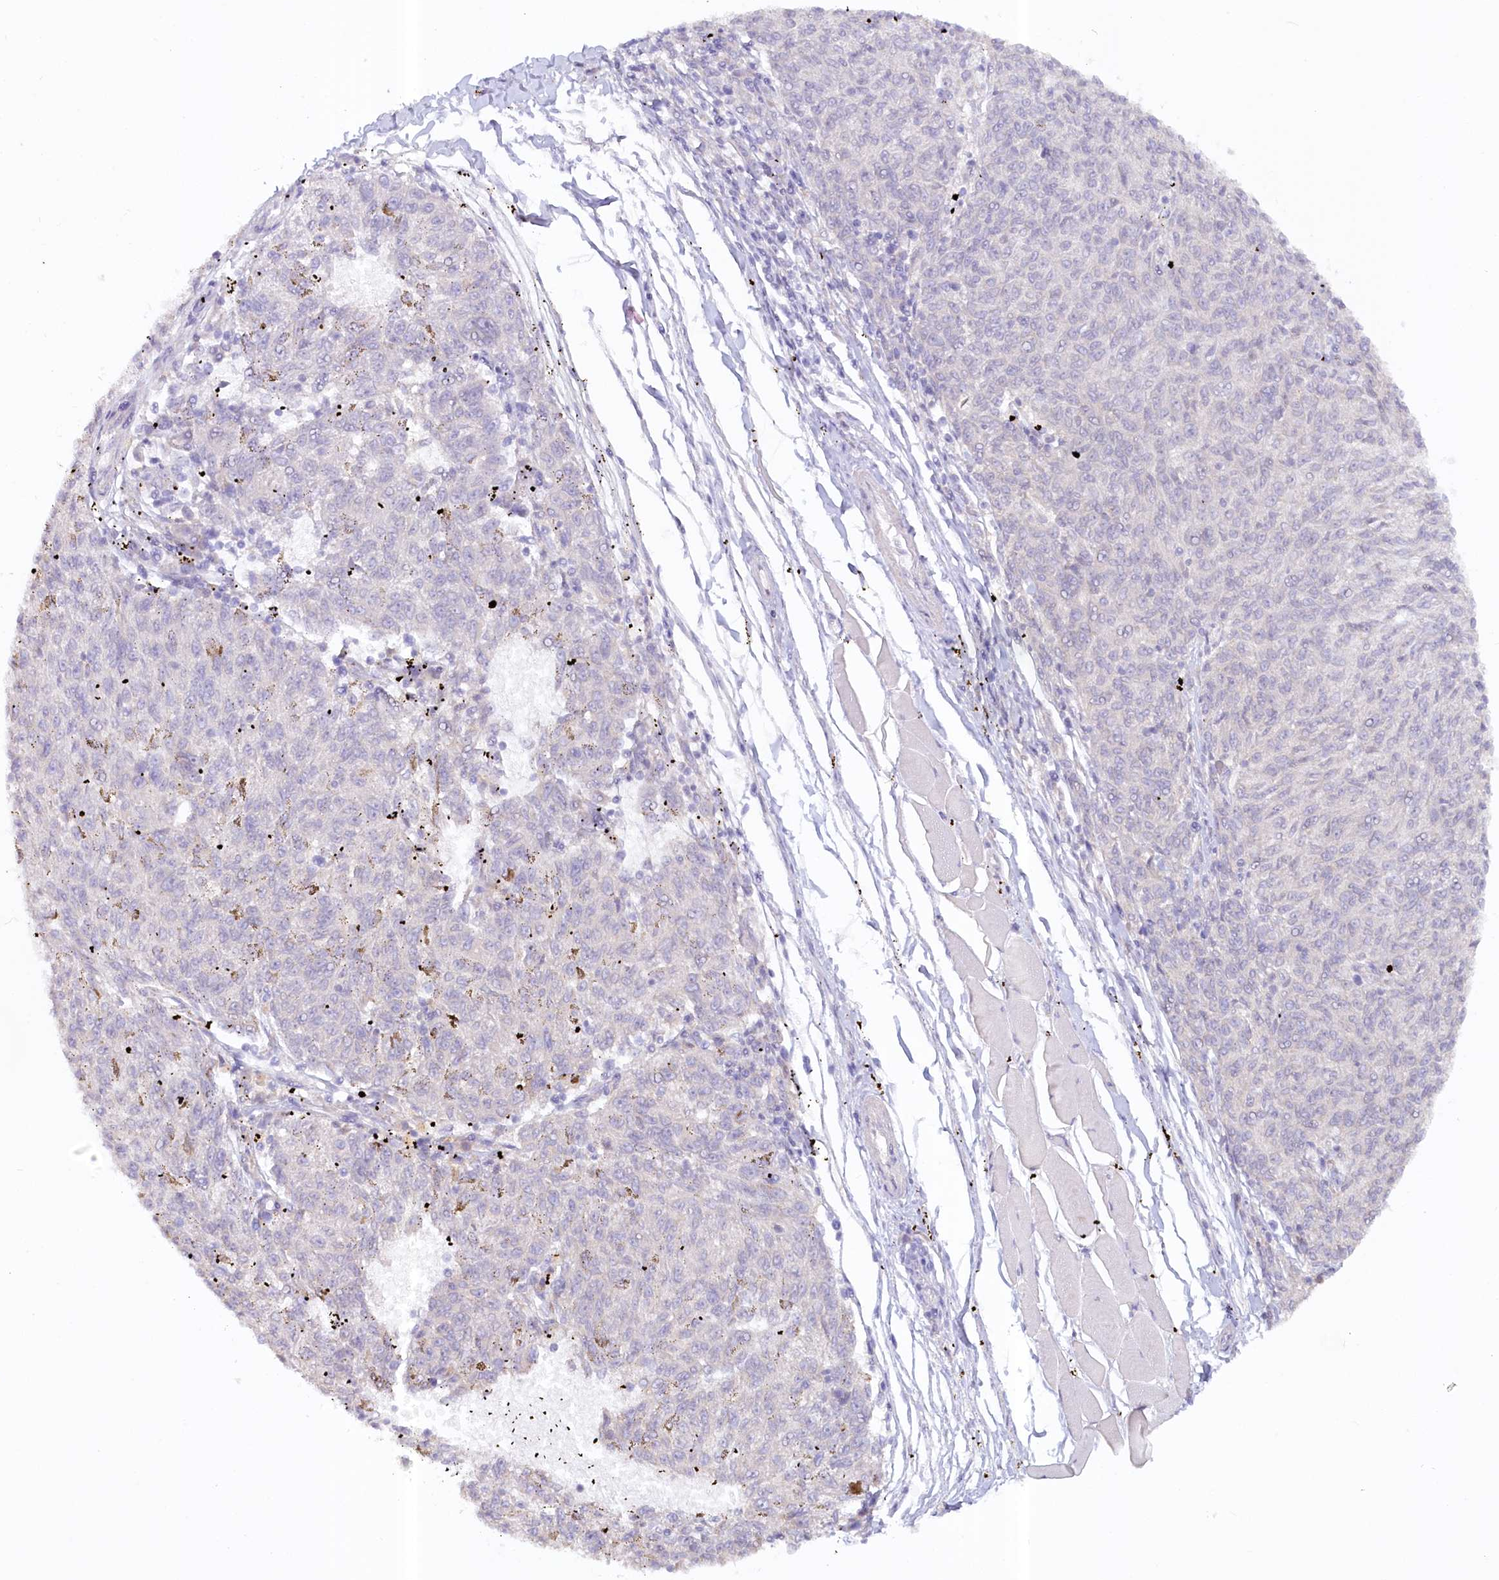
{"staining": {"intensity": "negative", "quantity": "none", "location": "none"}, "tissue": "melanoma", "cell_type": "Tumor cells", "image_type": "cancer", "snomed": [{"axis": "morphology", "description": "Malignant melanoma, NOS"}, {"axis": "topography", "description": "Skin"}], "caption": "This is an immunohistochemistry photomicrograph of malignant melanoma. There is no expression in tumor cells.", "gene": "PAIP2", "patient": {"sex": "female", "age": 72}}